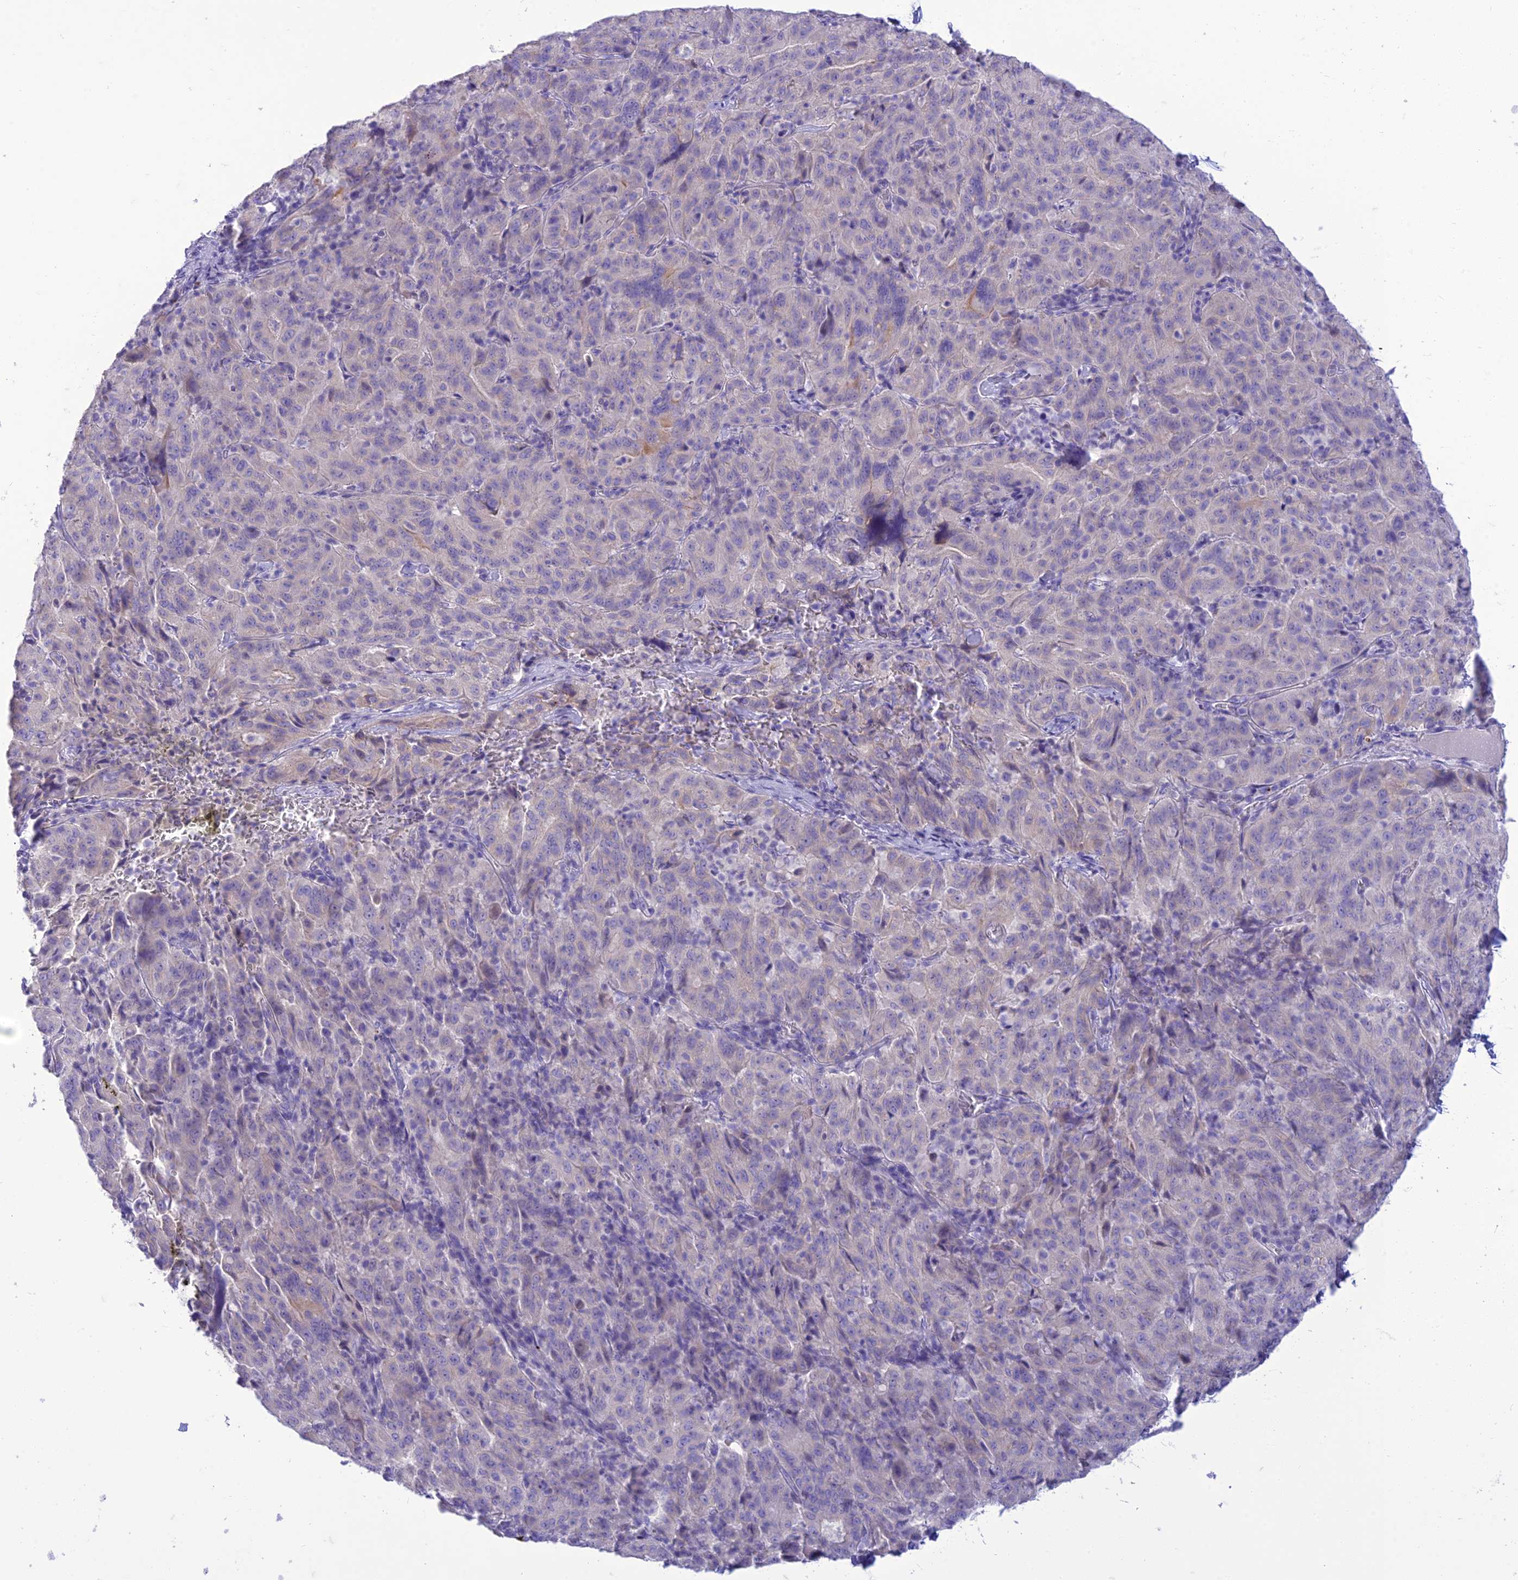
{"staining": {"intensity": "weak", "quantity": "<25%", "location": "cytoplasmic/membranous"}, "tissue": "pancreatic cancer", "cell_type": "Tumor cells", "image_type": "cancer", "snomed": [{"axis": "morphology", "description": "Adenocarcinoma, NOS"}, {"axis": "topography", "description": "Pancreas"}], "caption": "Tumor cells show no significant expression in pancreatic cancer.", "gene": "DHDH", "patient": {"sex": "male", "age": 63}}